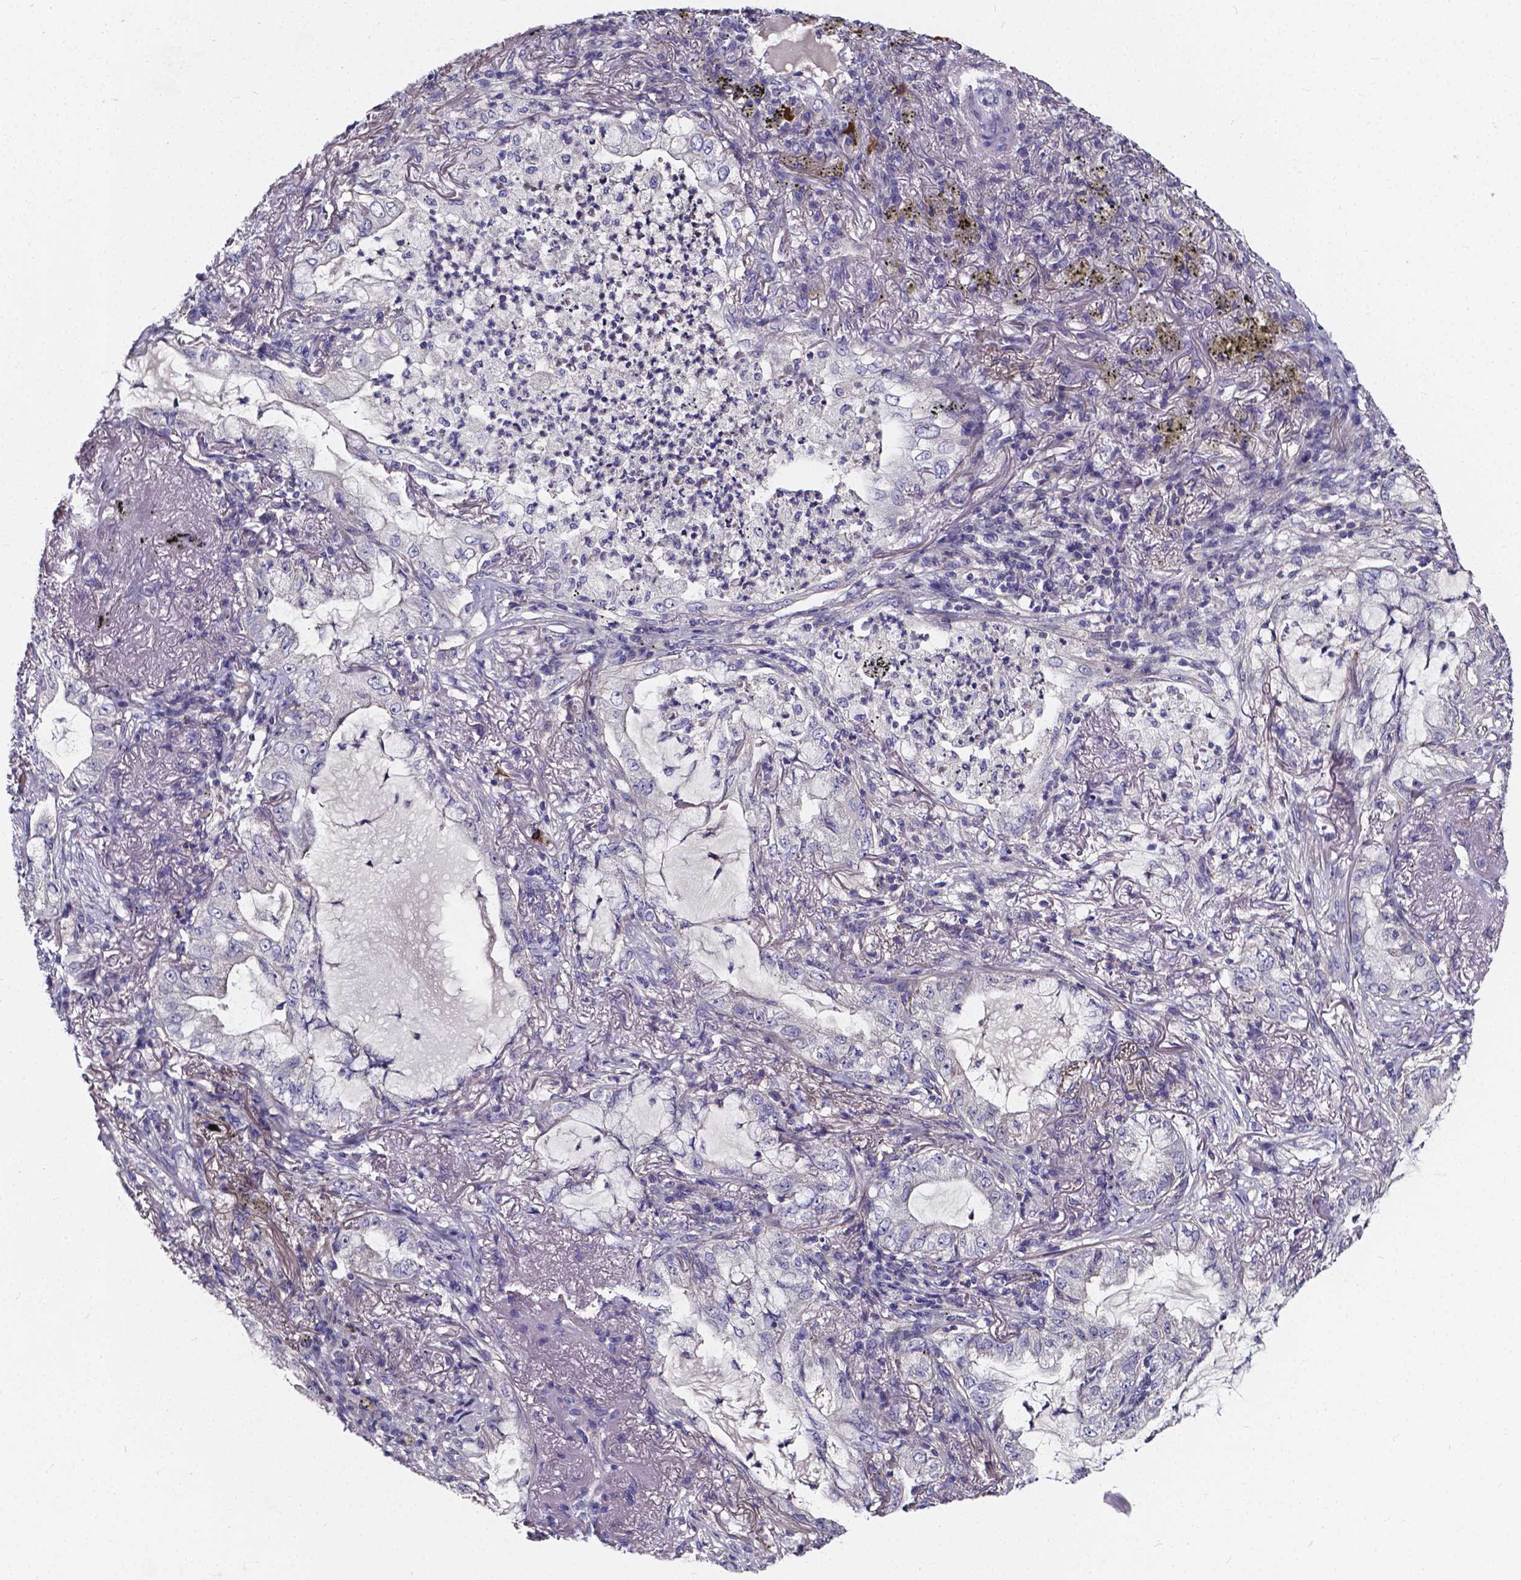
{"staining": {"intensity": "negative", "quantity": "none", "location": "none"}, "tissue": "lung cancer", "cell_type": "Tumor cells", "image_type": "cancer", "snomed": [{"axis": "morphology", "description": "Adenocarcinoma, NOS"}, {"axis": "topography", "description": "Lung"}], "caption": "Immunohistochemistry image of human lung cancer (adenocarcinoma) stained for a protein (brown), which exhibits no staining in tumor cells.", "gene": "CACNG8", "patient": {"sex": "female", "age": 73}}